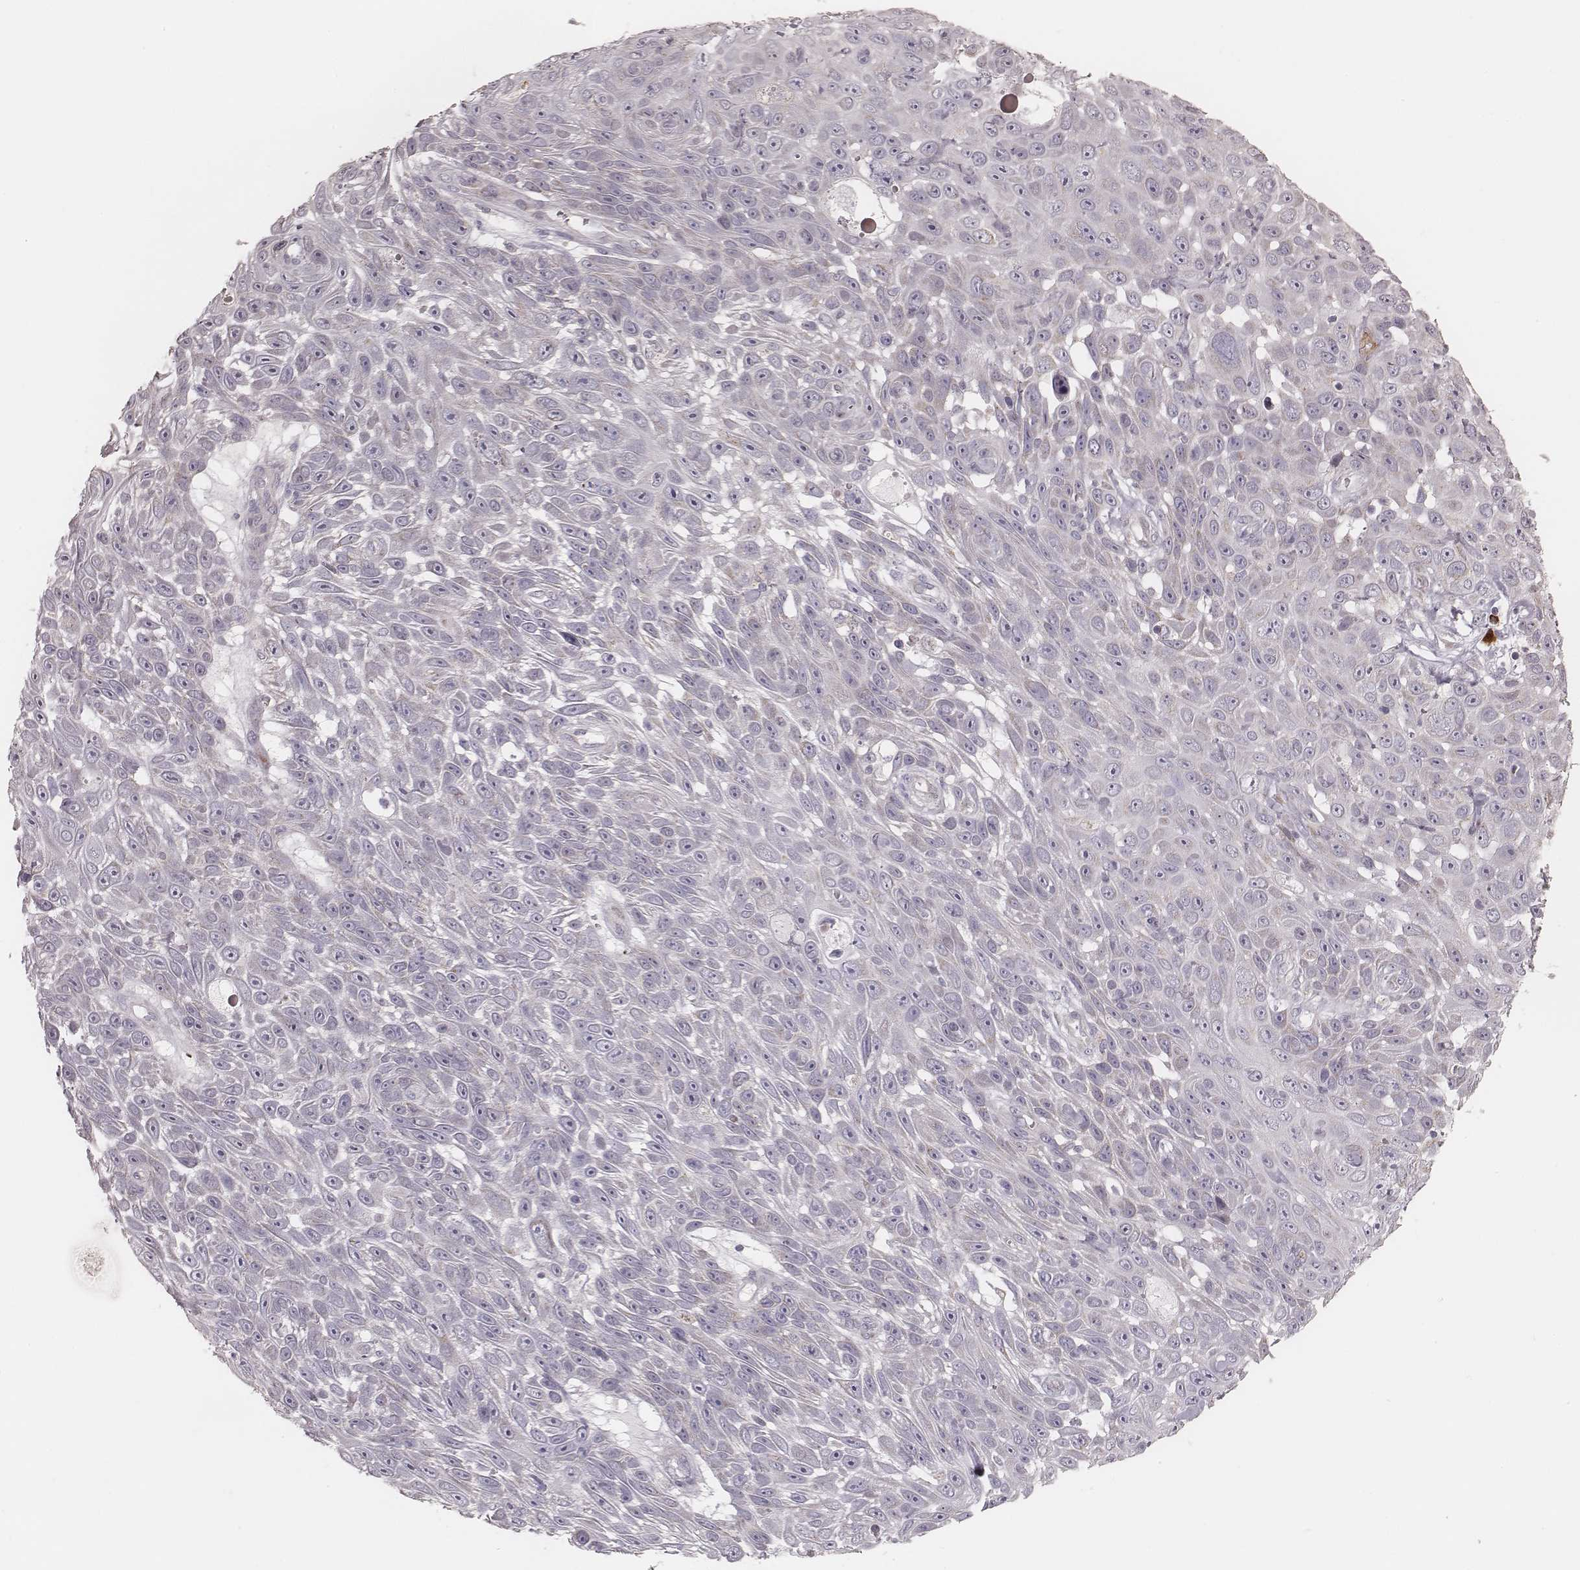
{"staining": {"intensity": "negative", "quantity": "none", "location": "none"}, "tissue": "skin cancer", "cell_type": "Tumor cells", "image_type": "cancer", "snomed": [{"axis": "morphology", "description": "Squamous cell carcinoma, NOS"}, {"axis": "topography", "description": "Skin"}], "caption": "Protein analysis of skin cancer shows no significant expression in tumor cells. (Stains: DAB immunohistochemistry (IHC) with hematoxylin counter stain, Microscopy: brightfield microscopy at high magnification).", "gene": "KIF5C", "patient": {"sex": "male", "age": 82}}